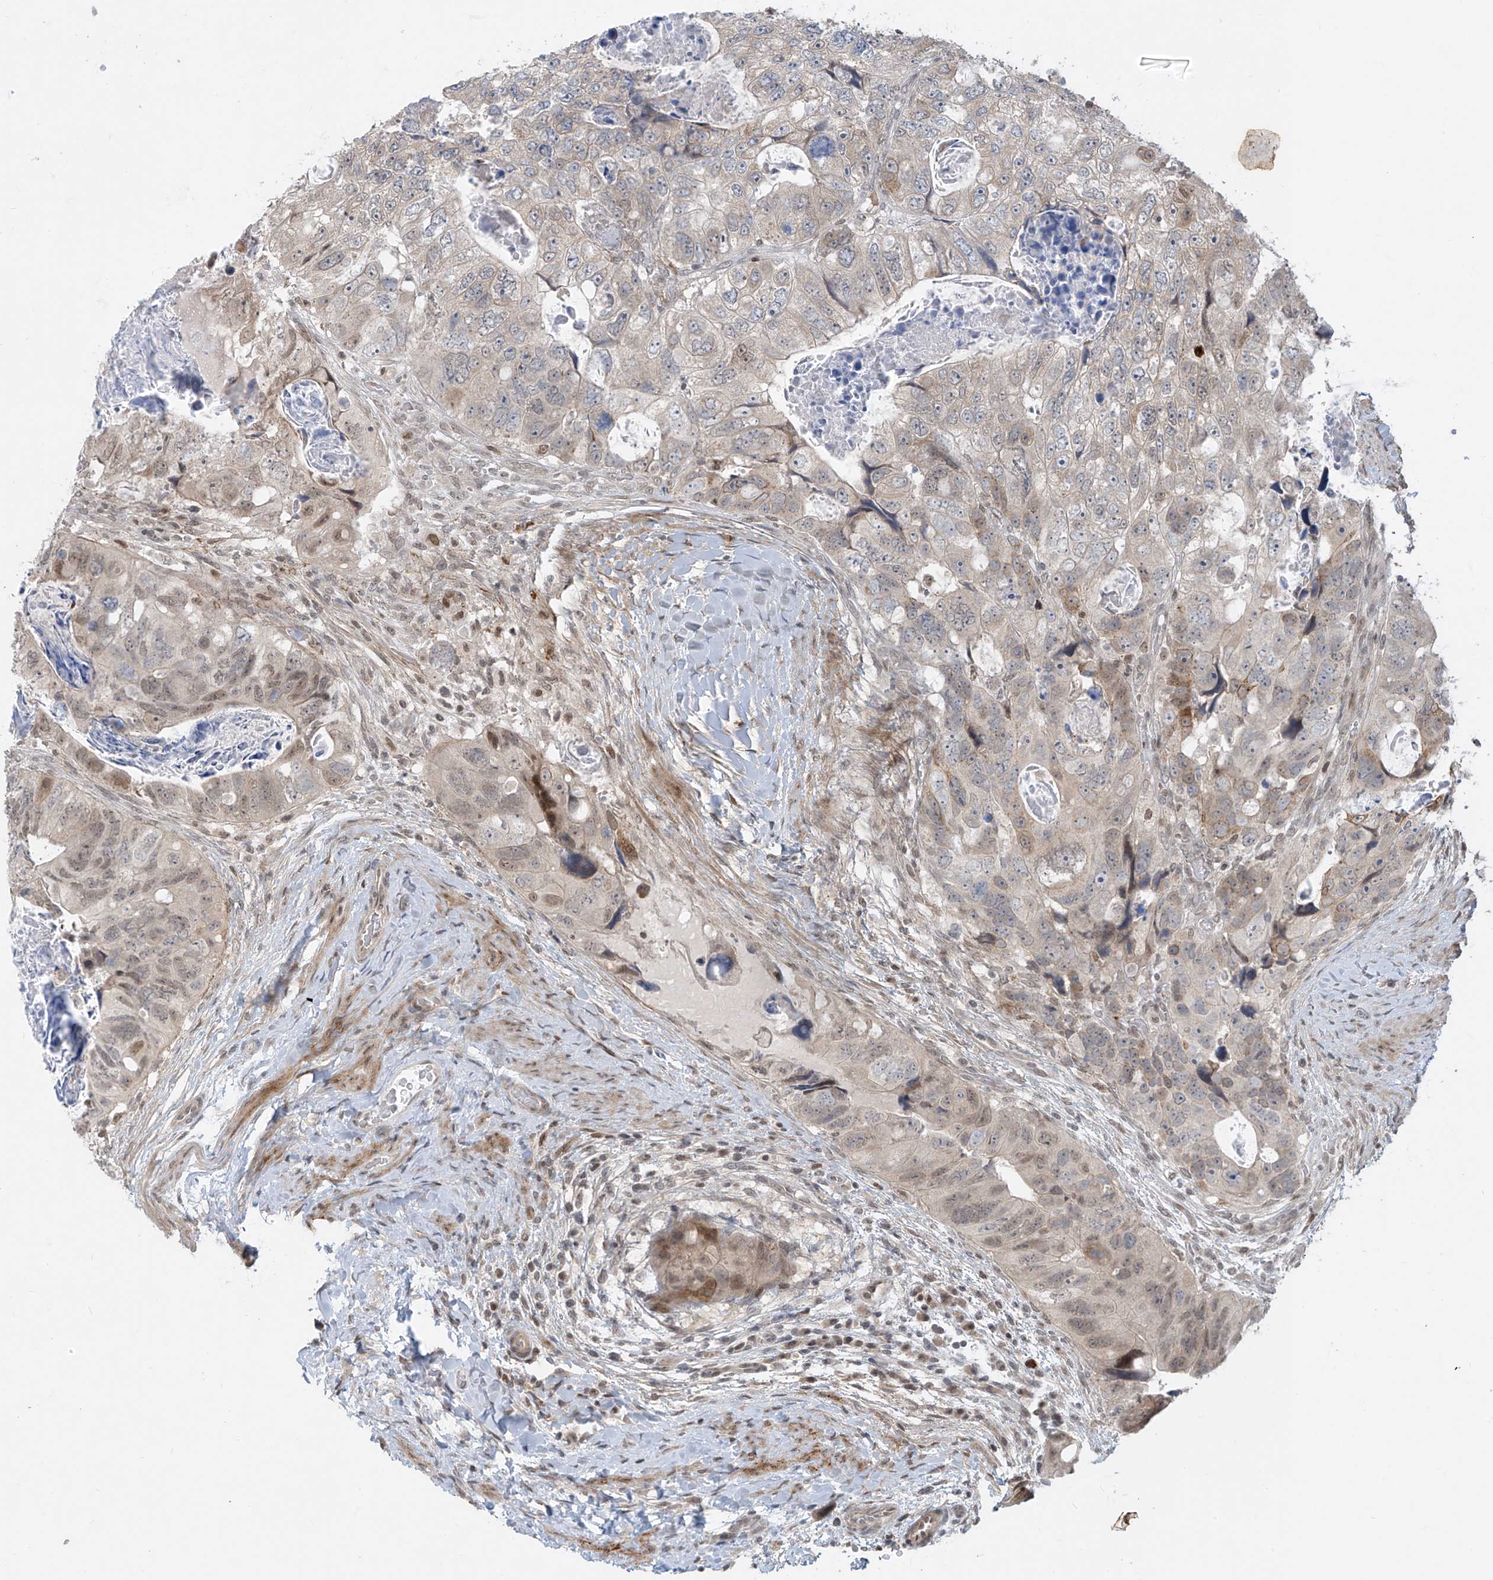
{"staining": {"intensity": "moderate", "quantity": "<25%", "location": "cytoplasmic/membranous,nuclear"}, "tissue": "colorectal cancer", "cell_type": "Tumor cells", "image_type": "cancer", "snomed": [{"axis": "morphology", "description": "Adenocarcinoma, NOS"}, {"axis": "topography", "description": "Rectum"}], "caption": "Protein expression analysis of colorectal adenocarcinoma displays moderate cytoplasmic/membranous and nuclear expression in approximately <25% of tumor cells.", "gene": "LAGE3", "patient": {"sex": "male", "age": 59}}